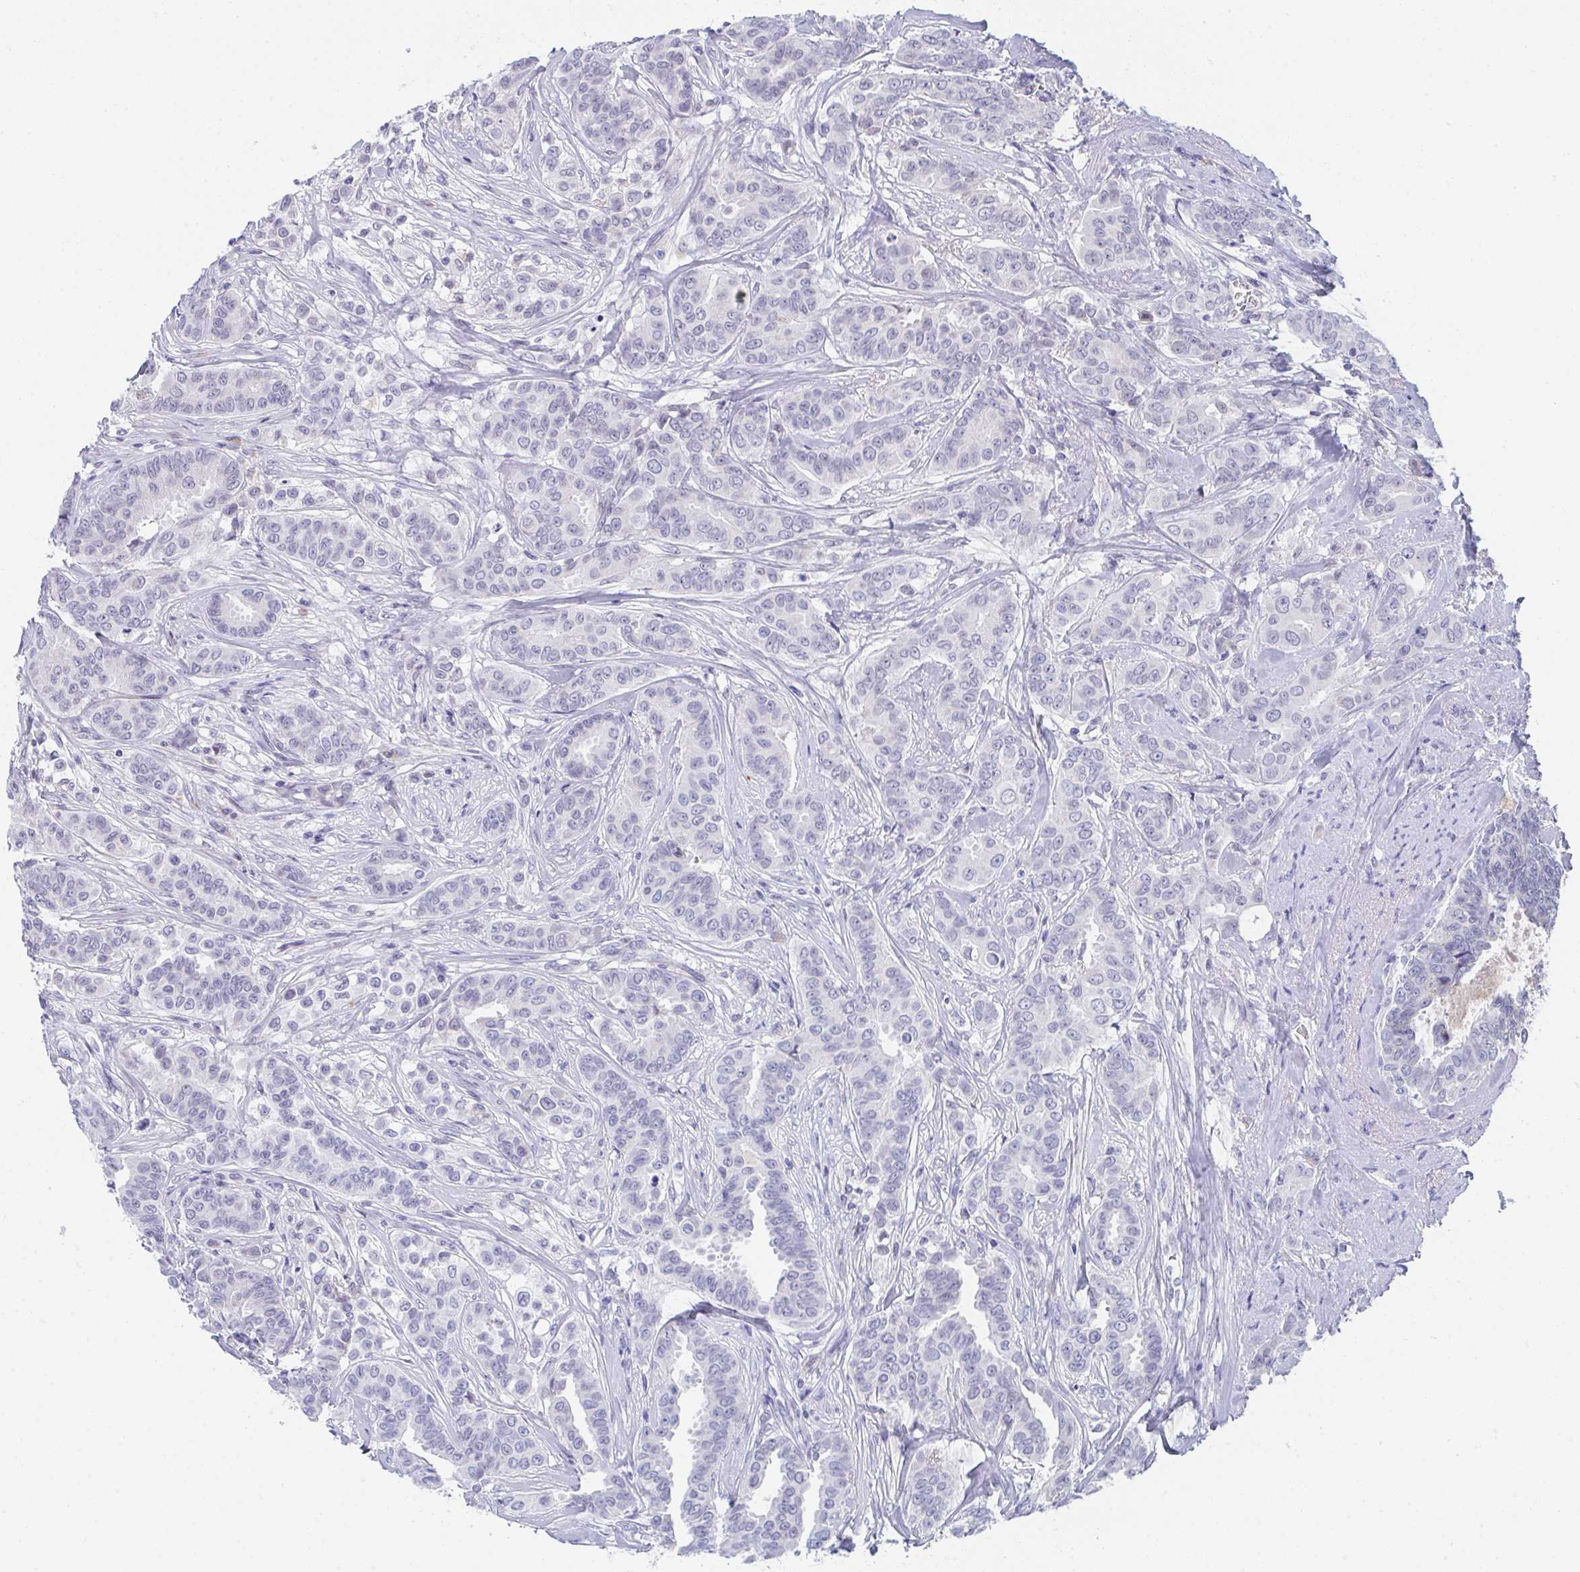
{"staining": {"intensity": "negative", "quantity": "none", "location": "none"}, "tissue": "breast cancer", "cell_type": "Tumor cells", "image_type": "cancer", "snomed": [{"axis": "morphology", "description": "Duct carcinoma"}, {"axis": "topography", "description": "Breast"}], "caption": "There is no significant staining in tumor cells of breast cancer.", "gene": "VWDE", "patient": {"sex": "female", "age": 45}}